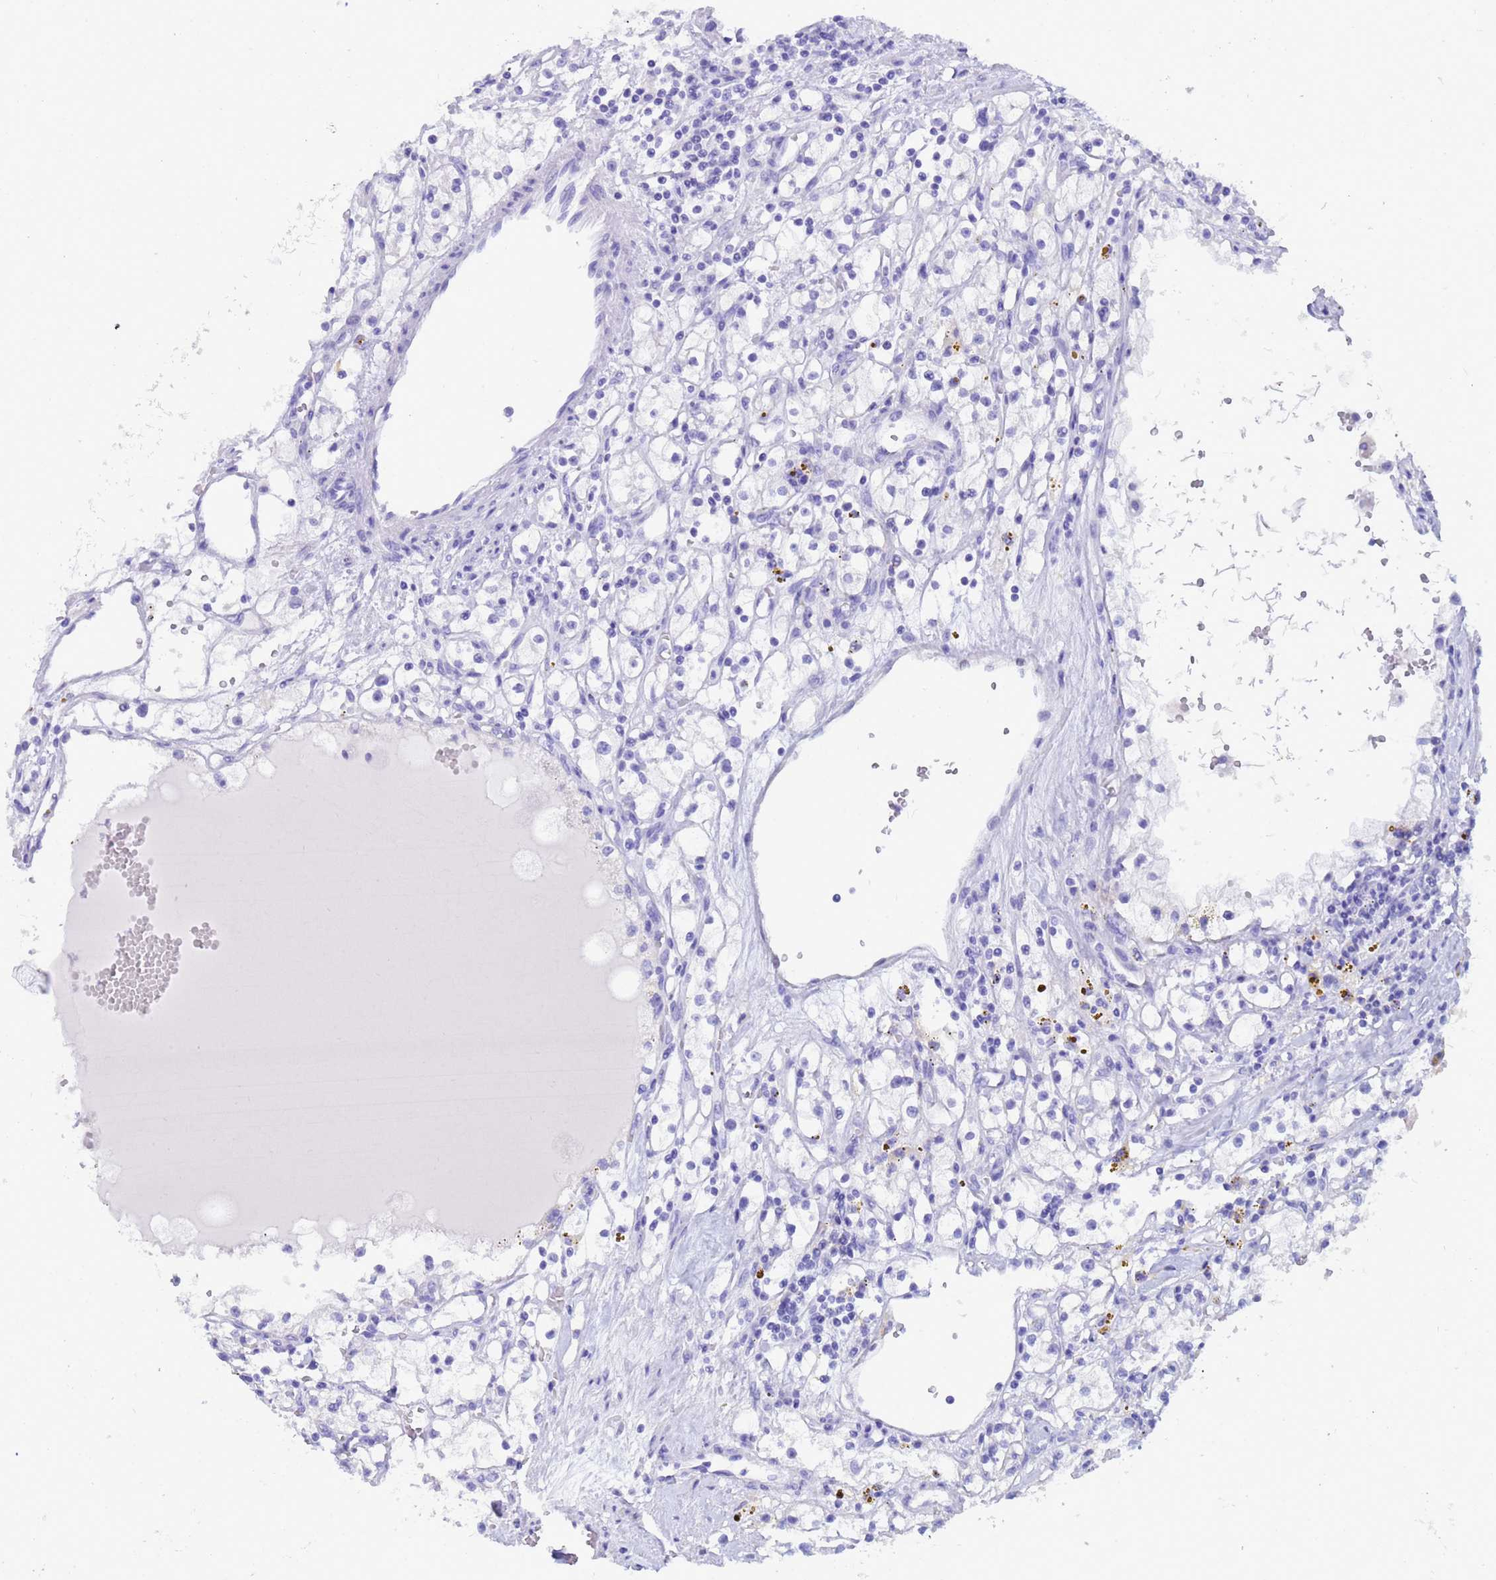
{"staining": {"intensity": "negative", "quantity": "none", "location": "none"}, "tissue": "renal cancer", "cell_type": "Tumor cells", "image_type": "cancer", "snomed": [{"axis": "morphology", "description": "Adenocarcinoma, NOS"}, {"axis": "topography", "description": "Kidney"}], "caption": "Human renal cancer stained for a protein using immunohistochemistry displays no staining in tumor cells.", "gene": "AKR1C2", "patient": {"sex": "male", "age": 56}}